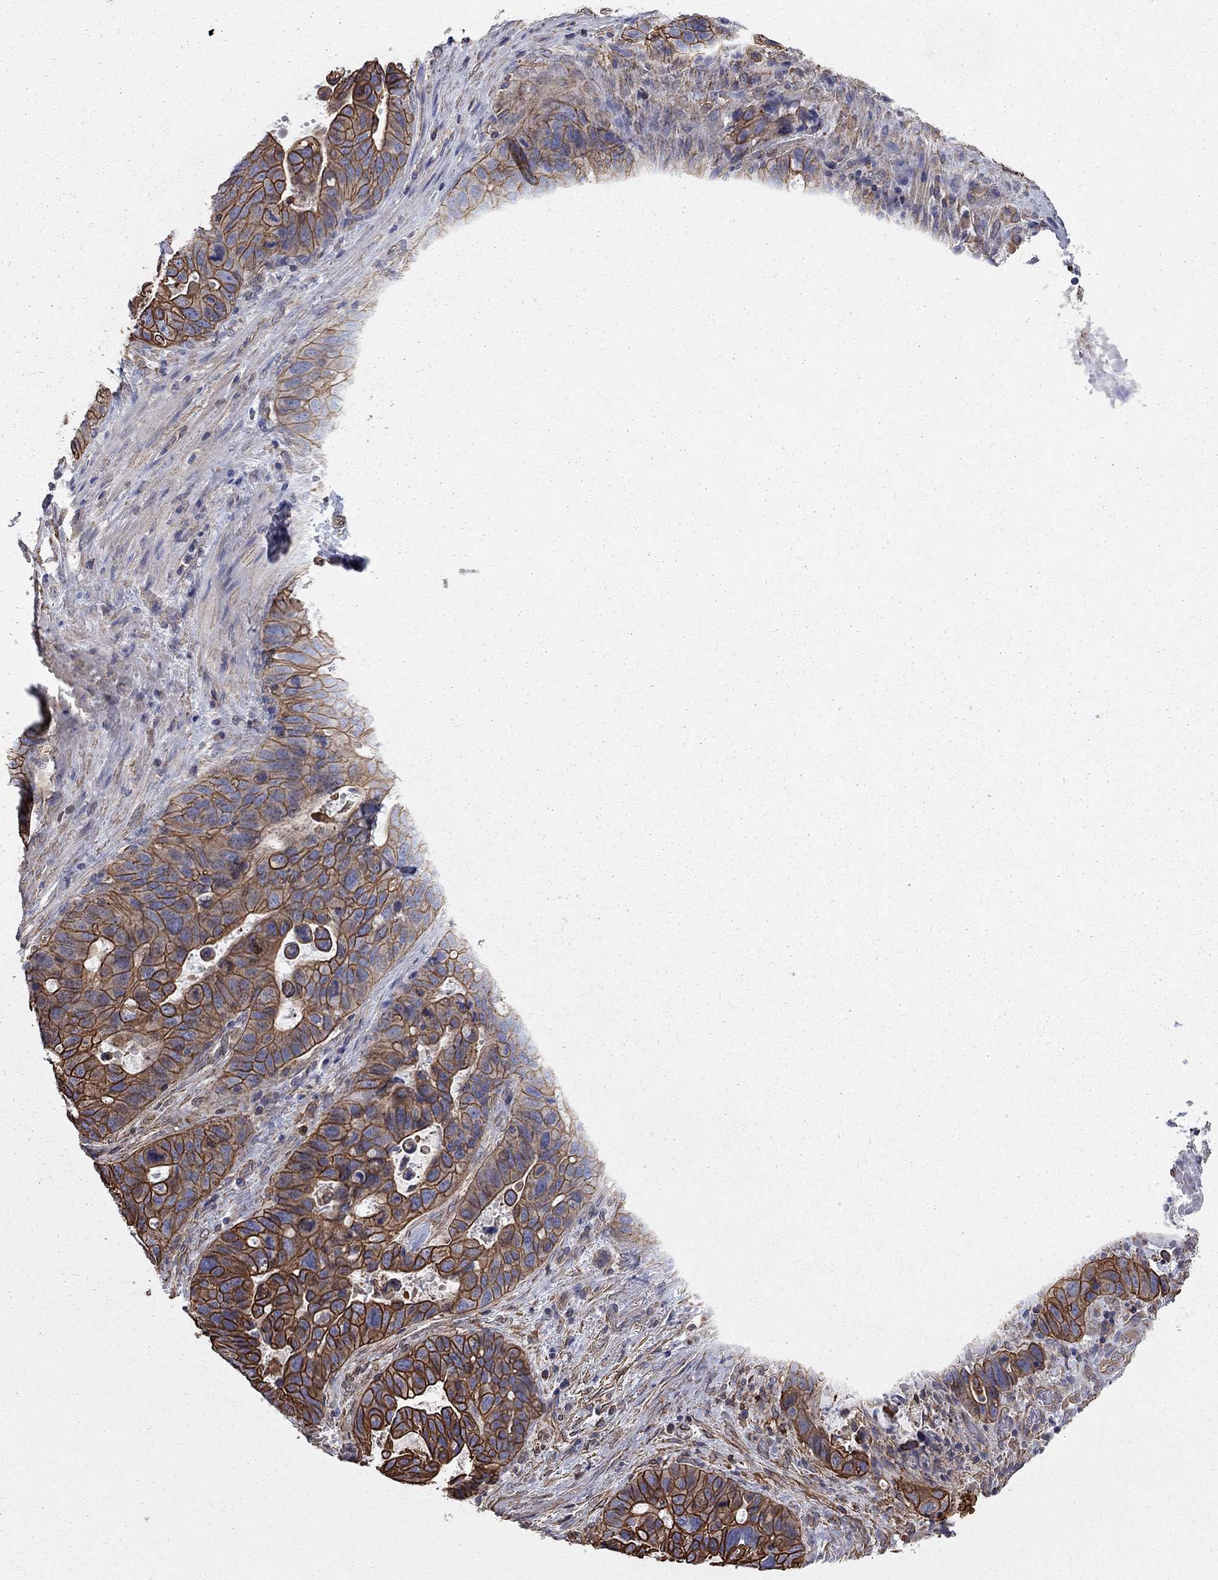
{"staining": {"intensity": "strong", "quantity": "25%-75%", "location": "cytoplasmic/membranous"}, "tissue": "stomach cancer", "cell_type": "Tumor cells", "image_type": "cancer", "snomed": [{"axis": "morphology", "description": "Adenocarcinoma, NOS"}, {"axis": "topography", "description": "Stomach"}], "caption": "Immunohistochemistry (IHC) micrograph of neoplastic tissue: adenocarcinoma (stomach) stained using IHC shows high levels of strong protein expression localized specifically in the cytoplasmic/membranous of tumor cells, appearing as a cytoplasmic/membranous brown color.", "gene": "BICDL2", "patient": {"sex": "male", "age": 54}}